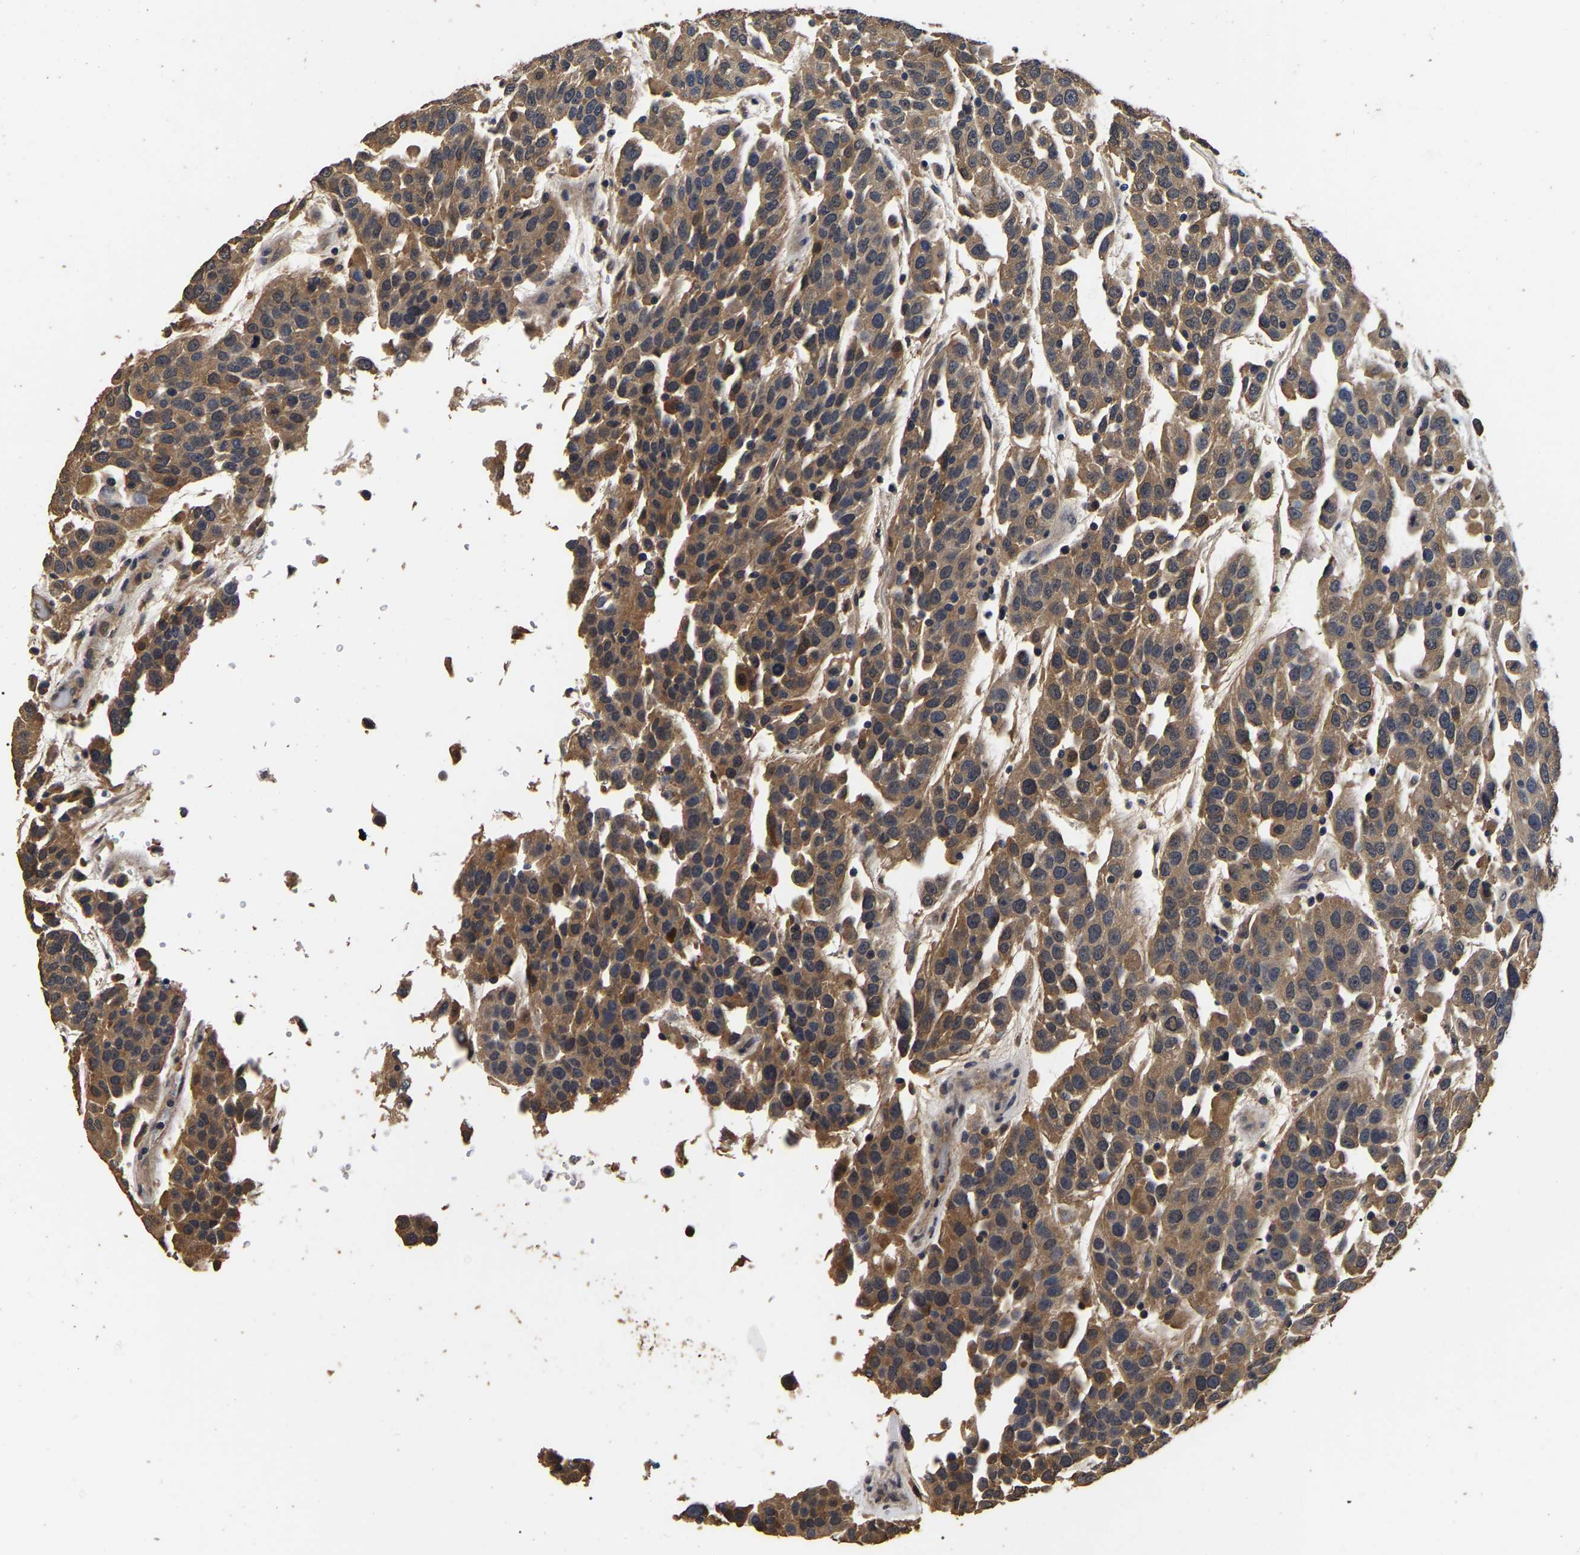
{"staining": {"intensity": "moderate", "quantity": ">75%", "location": "cytoplasmic/membranous"}, "tissue": "urothelial cancer", "cell_type": "Tumor cells", "image_type": "cancer", "snomed": [{"axis": "morphology", "description": "Urothelial carcinoma, High grade"}, {"axis": "topography", "description": "Urinary bladder"}], "caption": "The photomicrograph shows immunohistochemical staining of urothelial cancer. There is moderate cytoplasmic/membranous staining is identified in about >75% of tumor cells. (Brightfield microscopy of DAB IHC at high magnification).", "gene": "STK32C", "patient": {"sex": "female", "age": 80}}